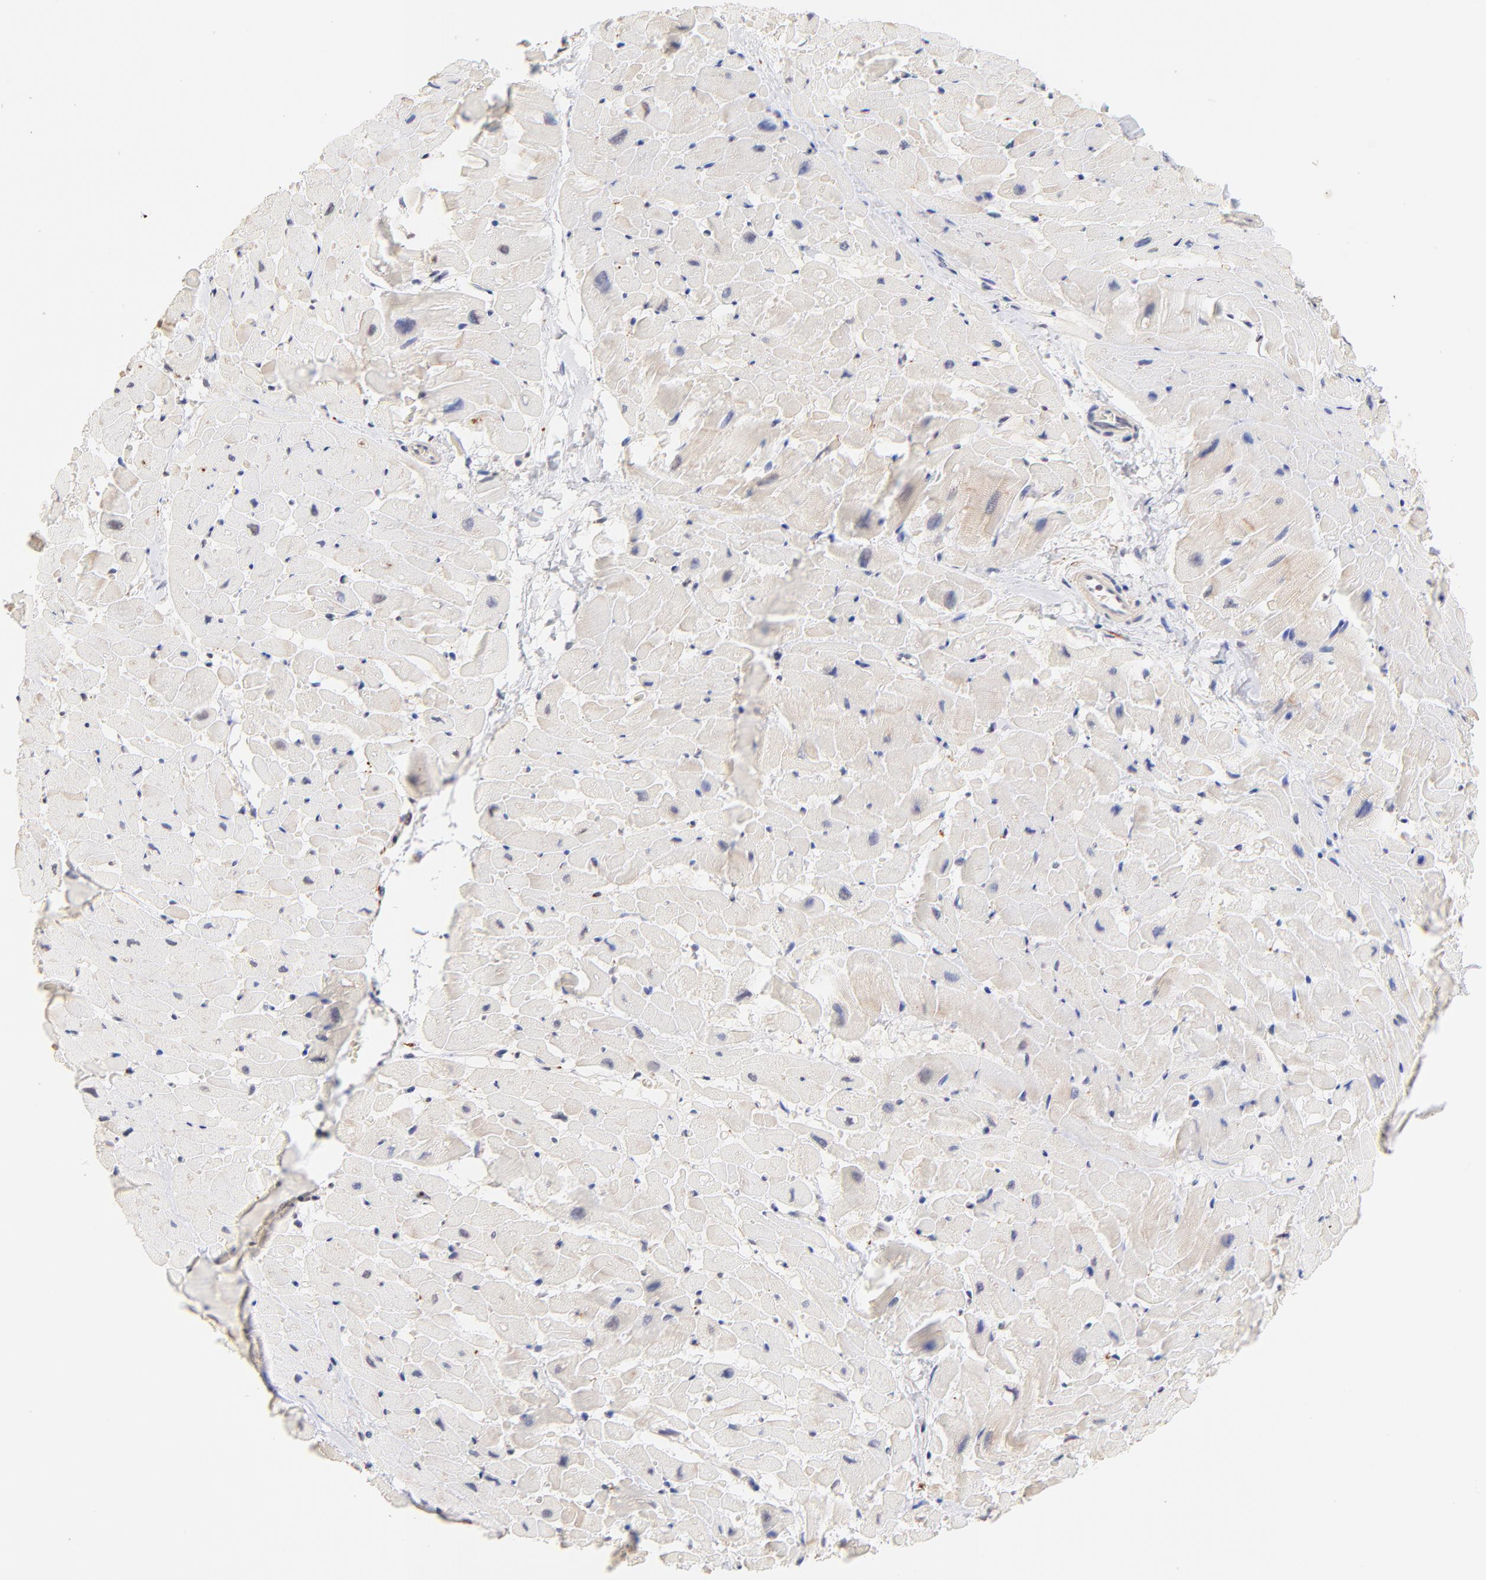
{"staining": {"intensity": "moderate", "quantity": "25%-75%", "location": "cytoplasmic/membranous"}, "tissue": "heart muscle", "cell_type": "Cardiomyocytes", "image_type": "normal", "snomed": [{"axis": "morphology", "description": "Normal tissue, NOS"}, {"axis": "topography", "description": "Heart"}], "caption": "Approximately 25%-75% of cardiomyocytes in unremarkable heart muscle exhibit moderate cytoplasmic/membranous protein expression as visualized by brown immunohistochemical staining.", "gene": "RIBC2", "patient": {"sex": "male", "age": 45}}